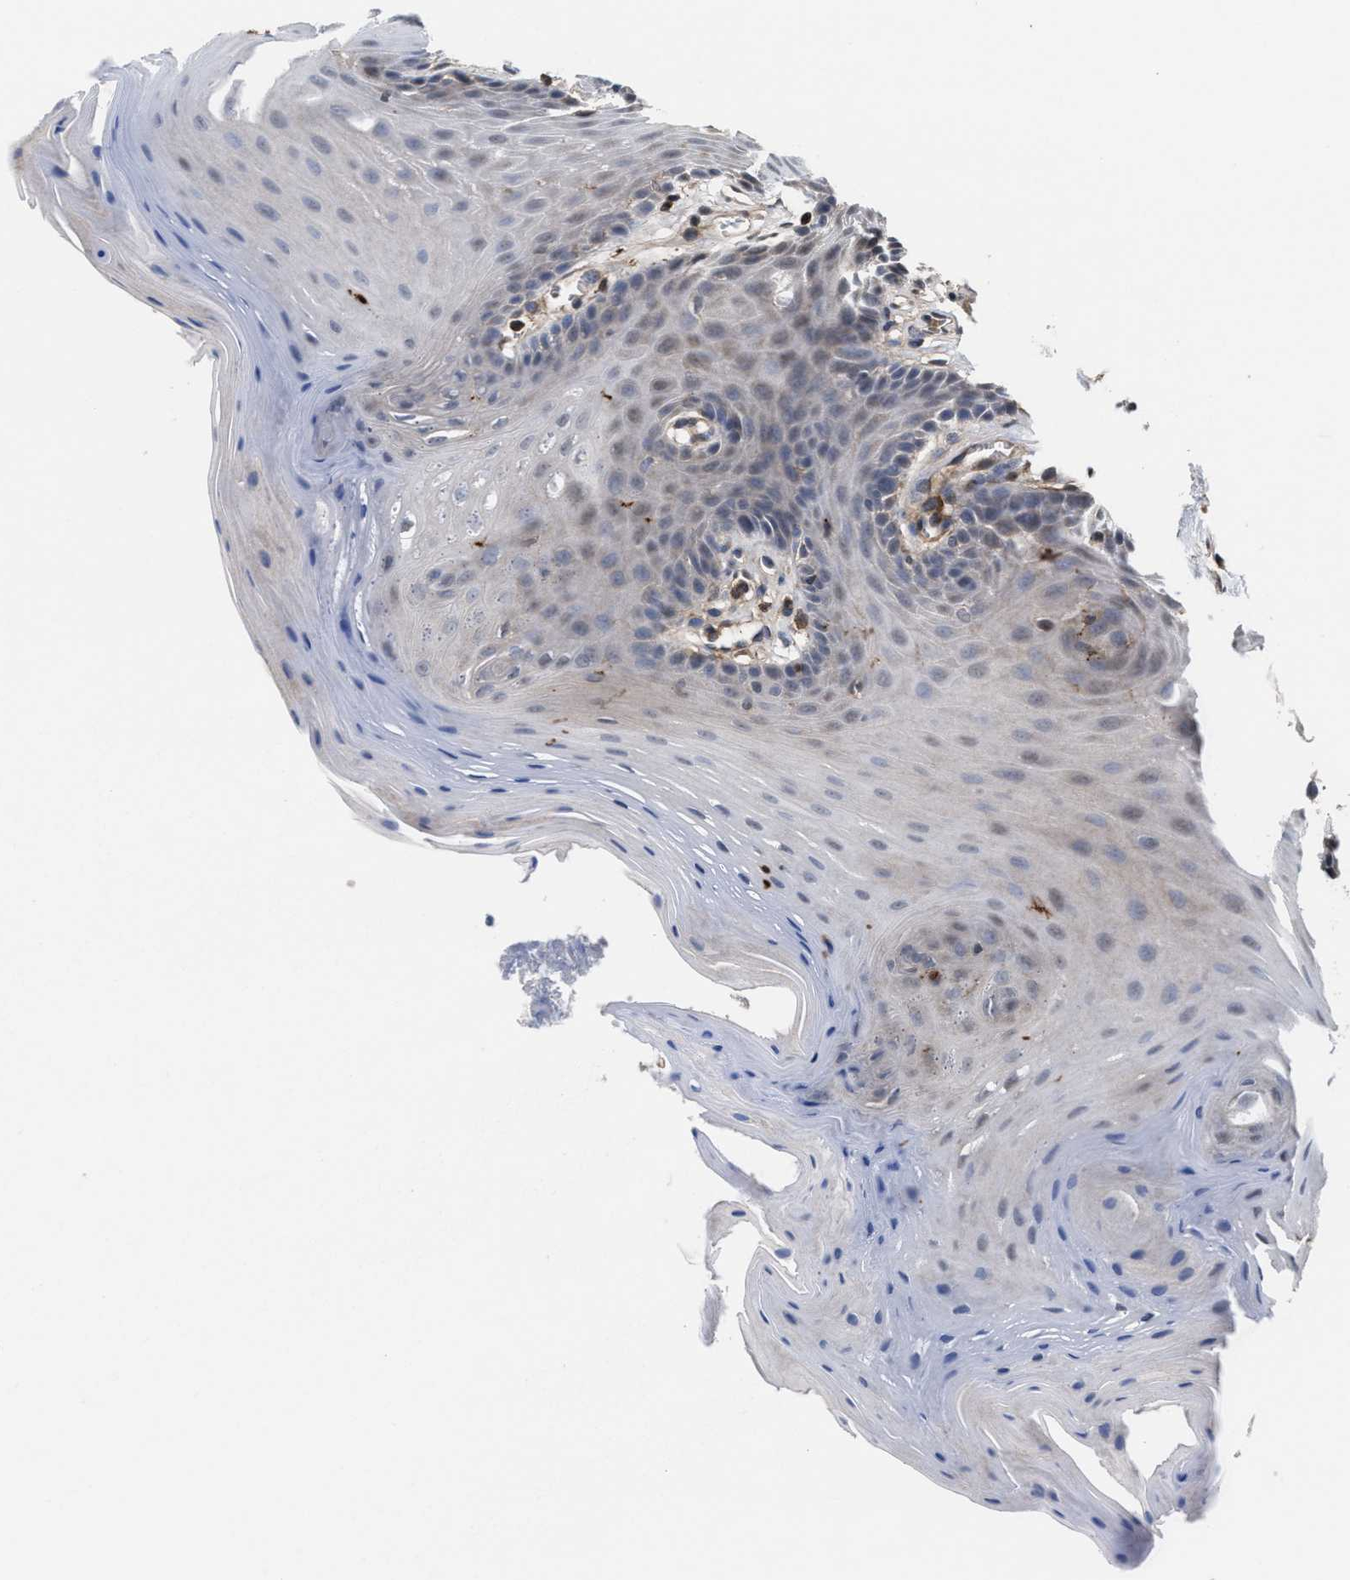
{"staining": {"intensity": "weak", "quantity": "<25%", "location": "cytoplasmic/membranous"}, "tissue": "oral mucosa", "cell_type": "Squamous epithelial cells", "image_type": "normal", "snomed": [{"axis": "morphology", "description": "Normal tissue, NOS"}, {"axis": "morphology", "description": "Squamous cell carcinoma, NOS"}, {"axis": "topography", "description": "Oral tissue"}, {"axis": "topography", "description": "Head-Neck"}], "caption": "This is a histopathology image of immunohistochemistry staining of benign oral mucosa, which shows no staining in squamous epithelial cells. (Brightfield microscopy of DAB (3,3'-diaminobenzidine) IHC at high magnification).", "gene": "PTPRE", "patient": {"sex": "male", "age": 71}}